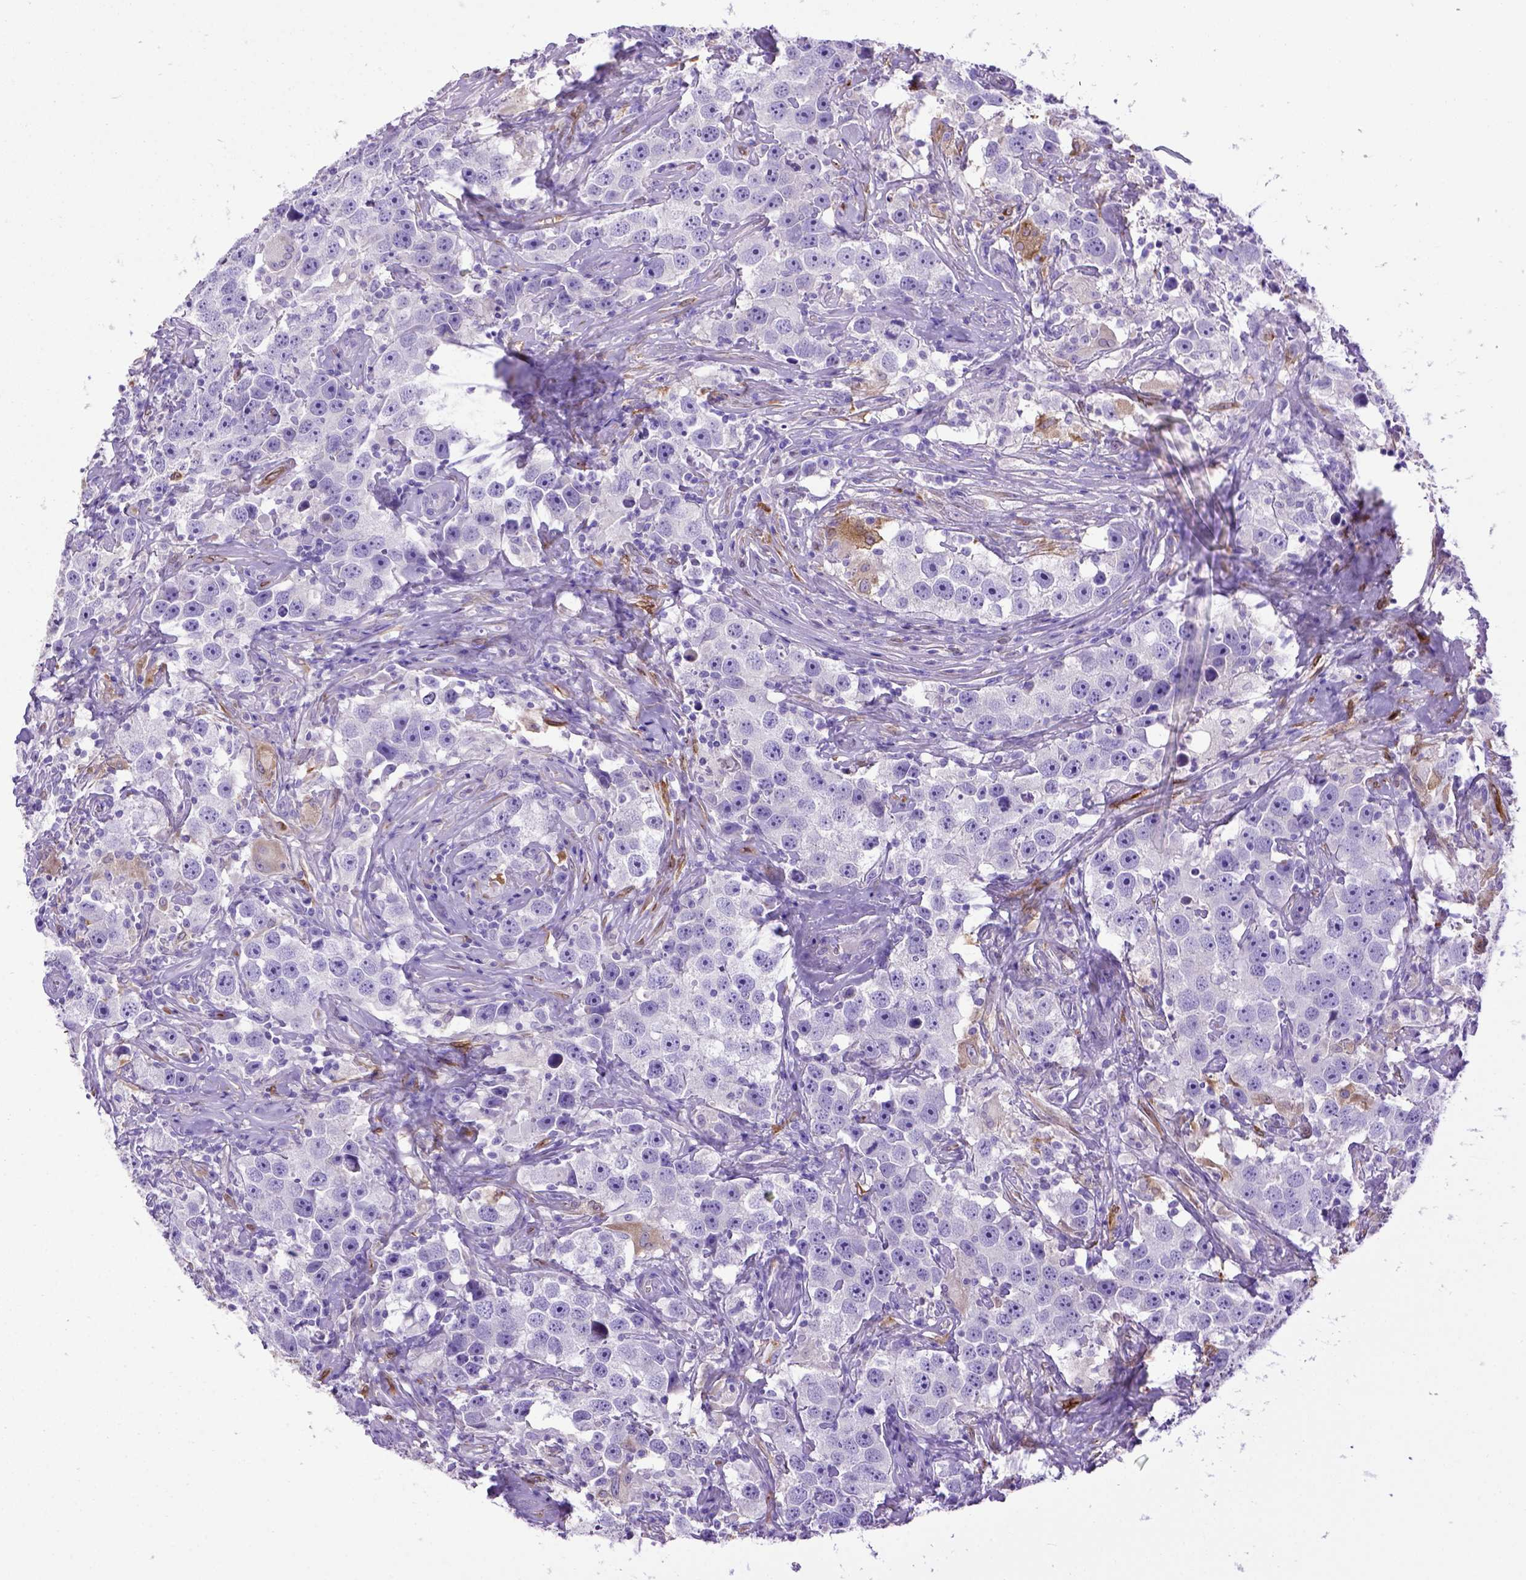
{"staining": {"intensity": "negative", "quantity": "none", "location": "none"}, "tissue": "testis cancer", "cell_type": "Tumor cells", "image_type": "cancer", "snomed": [{"axis": "morphology", "description": "Seminoma, NOS"}, {"axis": "topography", "description": "Testis"}], "caption": "An IHC micrograph of testis cancer is shown. There is no staining in tumor cells of testis cancer.", "gene": "PTGES", "patient": {"sex": "male", "age": 49}}